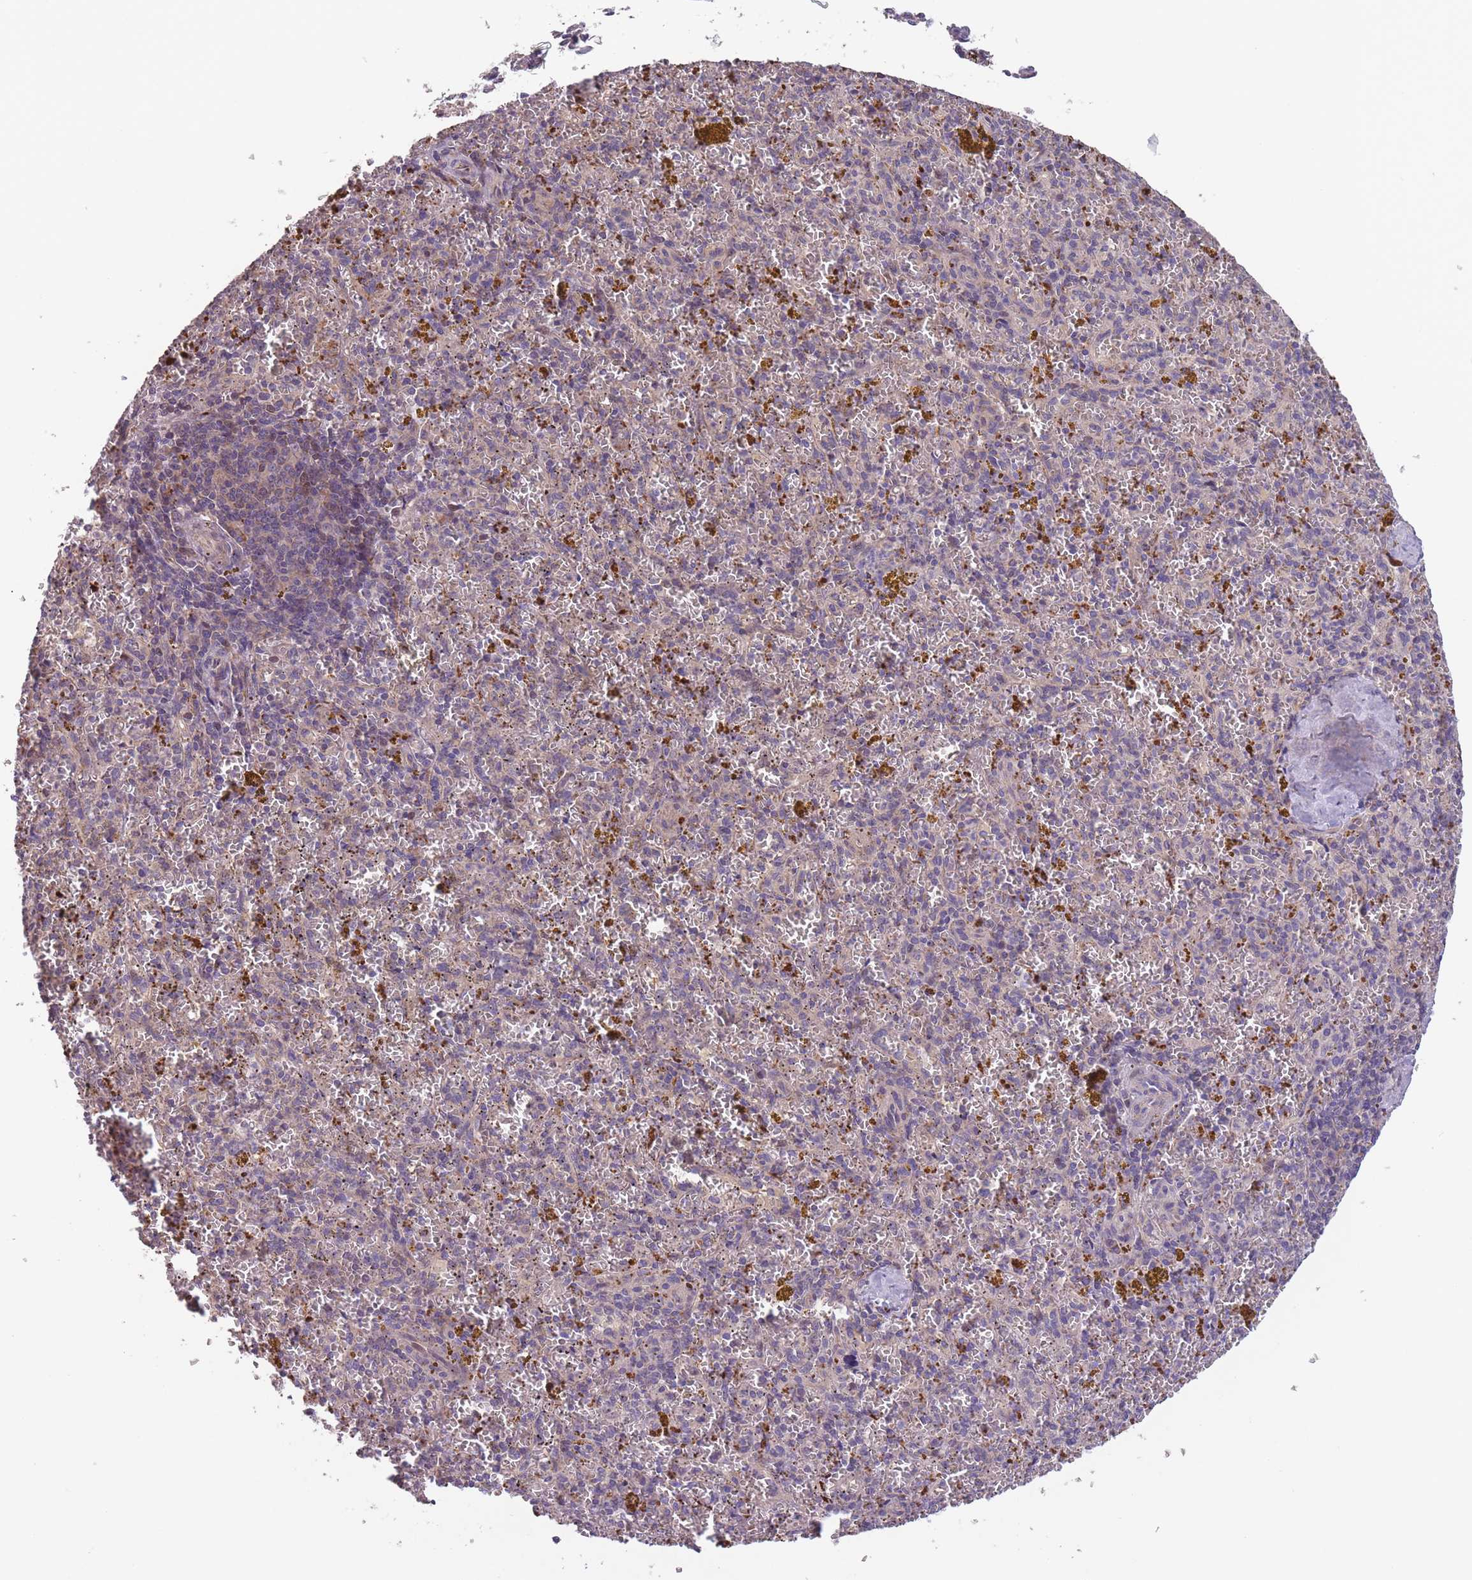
{"staining": {"intensity": "negative", "quantity": "none", "location": "none"}, "tissue": "spleen", "cell_type": "Cells in red pulp", "image_type": "normal", "snomed": [{"axis": "morphology", "description": "Normal tissue, NOS"}, {"axis": "topography", "description": "Spleen"}], "caption": "Immunohistochemistry image of normal spleen: spleen stained with DAB displays no significant protein positivity in cells in red pulp. (Brightfield microscopy of DAB (3,3'-diaminobenzidine) immunohistochemistry (IHC) at high magnification).", "gene": "ITPKC", "patient": {"sex": "male", "age": 57}}